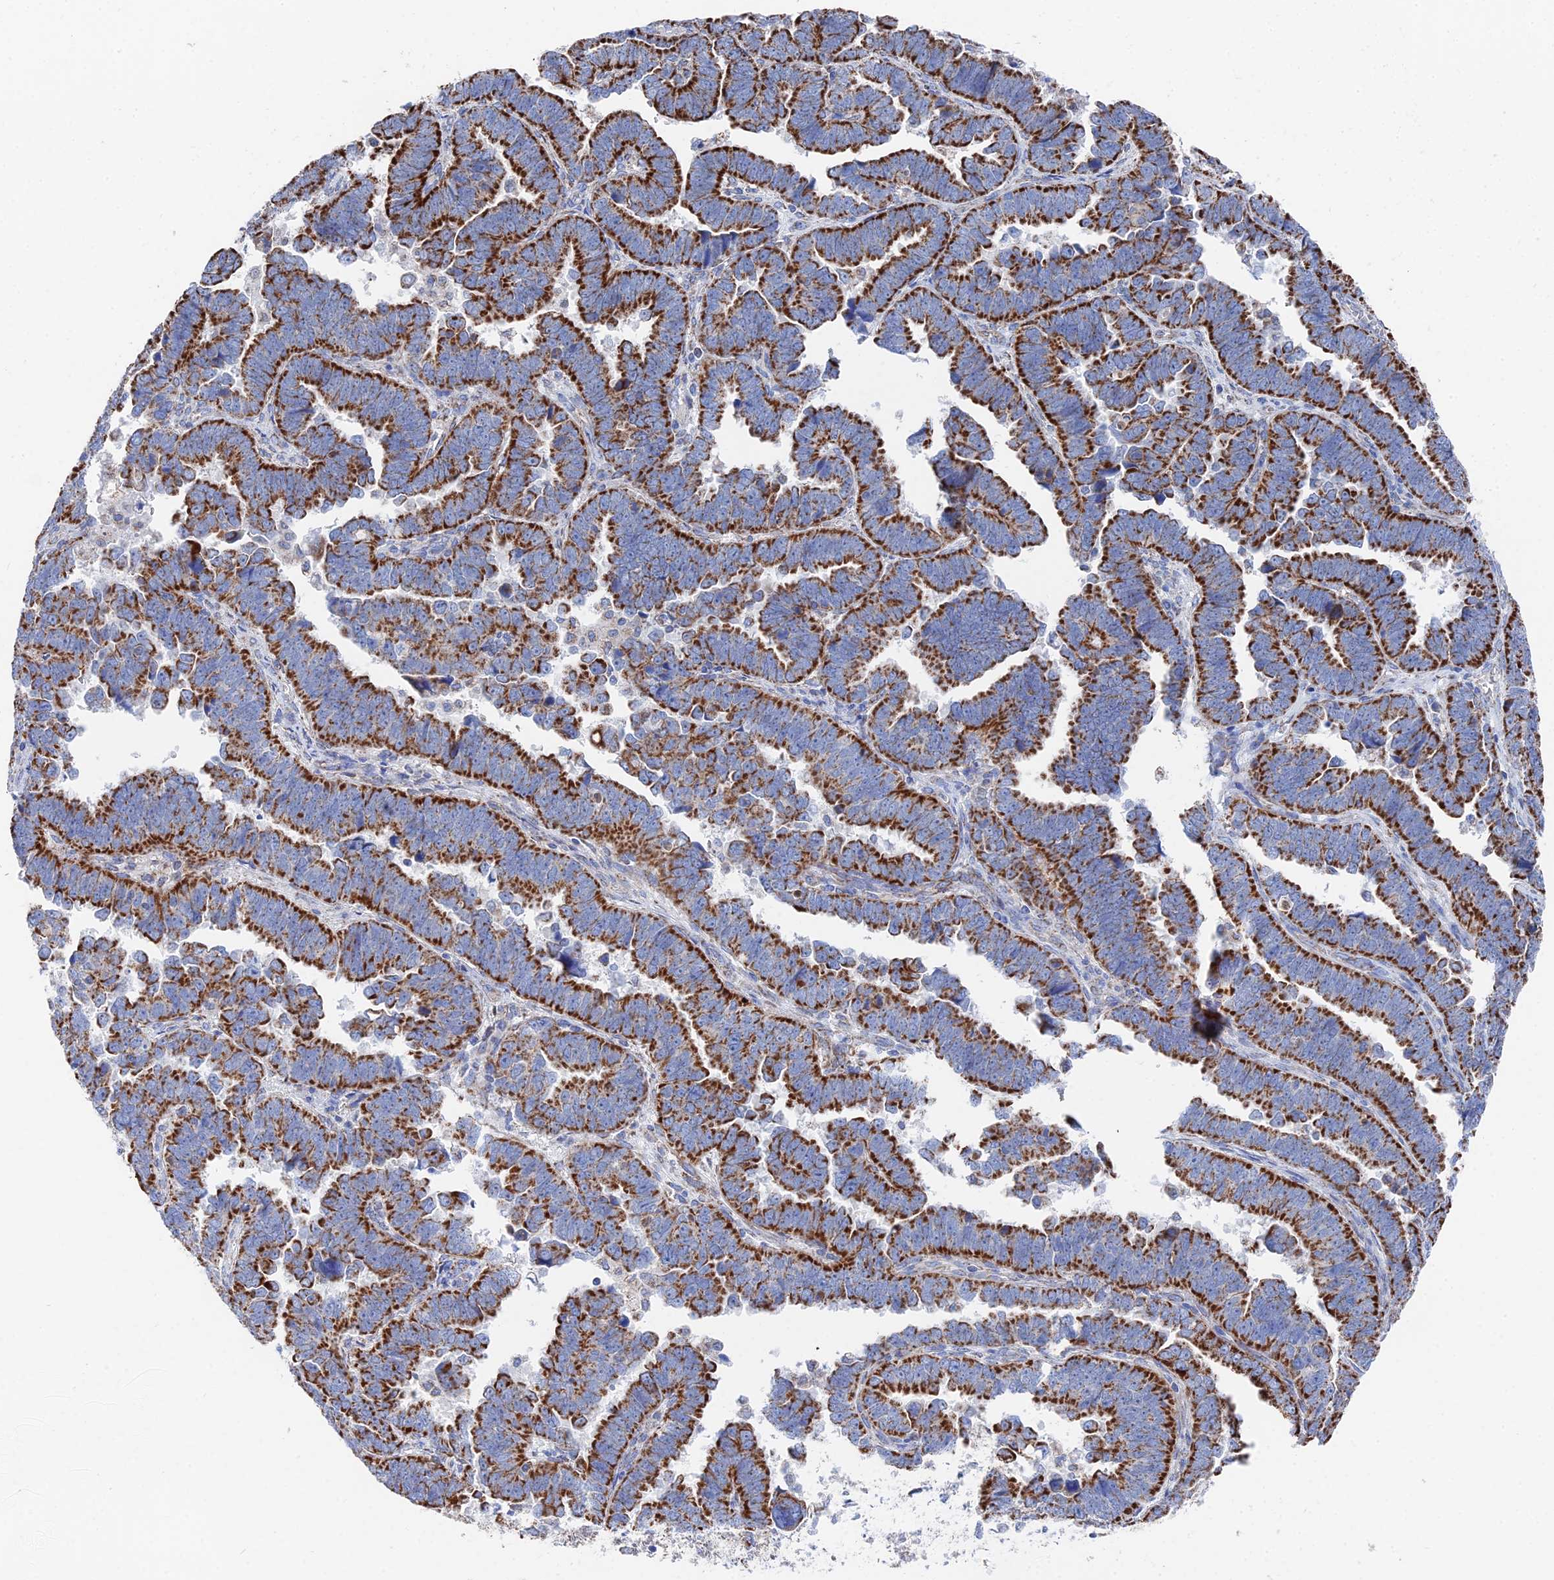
{"staining": {"intensity": "strong", "quantity": ">75%", "location": "cytoplasmic/membranous"}, "tissue": "endometrial cancer", "cell_type": "Tumor cells", "image_type": "cancer", "snomed": [{"axis": "morphology", "description": "Adenocarcinoma, NOS"}, {"axis": "topography", "description": "Endometrium"}], "caption": "A brown stain highlights strong cytoplasmic/membranous expression of a protein in endometrial adenocarcinoma tumor cells. (Stains: DAB (3,3'-diaminobenzidine) in brown, nuclei in blue, Microscopy: brightfield microscopy at high magnification).", "gene": "IFT80", "patient": {"sex": "female", "age": 75}}